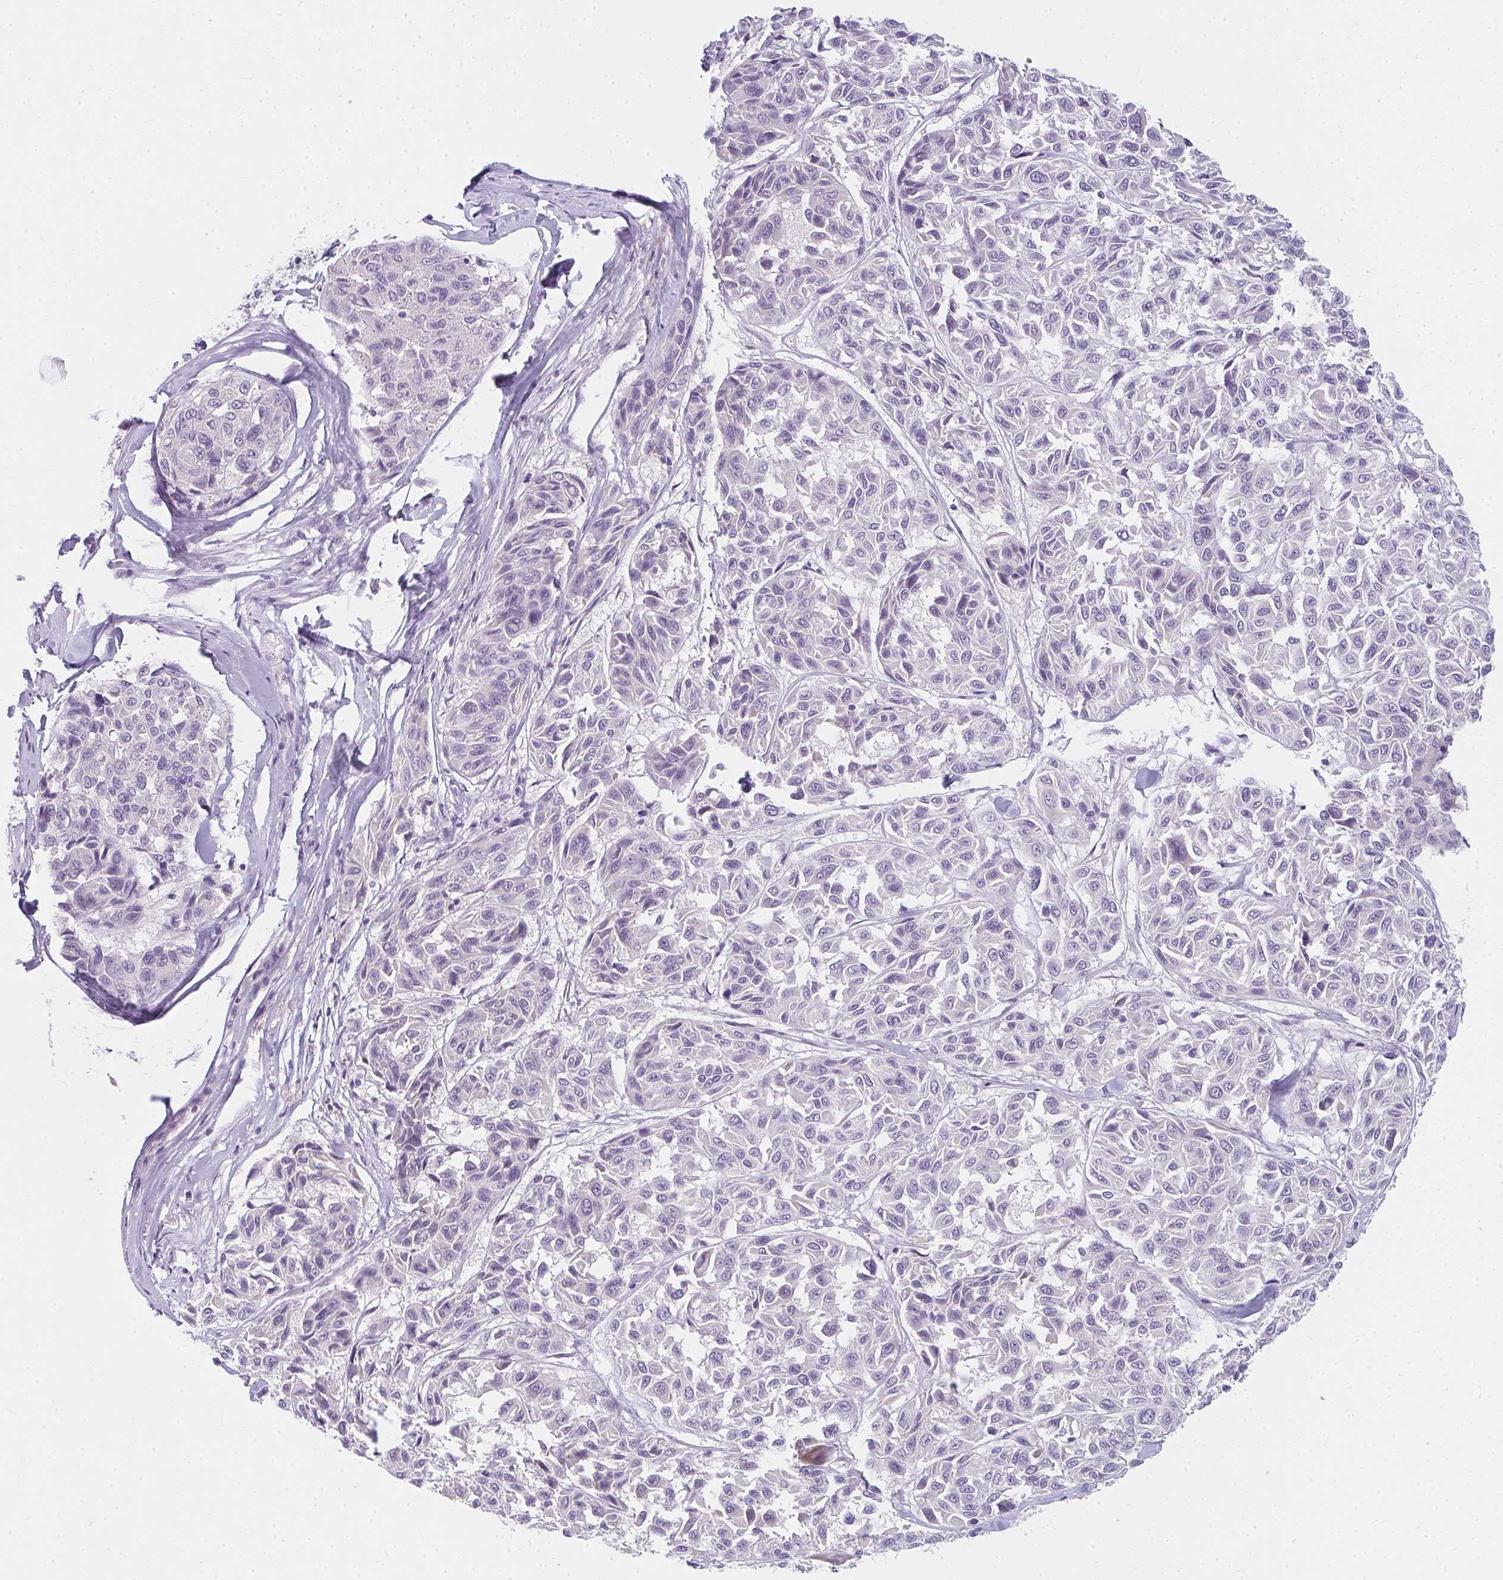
{"staining": {"intensity": "negative", "quantity": "none", "location": "none"}, "tissue": "melanoma", "cell_type": "Tumor cells", "image_type": "cancer", "snomed": [{"axis": "morphology", "description": "Malignant melanoma, NOS"}, {"axis": "topography", "description": "Skin"}], "caption": "Immunohistochemical staining of human malignant melanoma demonstrates no significant staining in tumor cells. (DAB (3,3'-diaminobenzidine) immunohistochemistry with hematoxylin counter stain).", "gene": "PPP1R3G", "patient": {"sex": "female", "age": 66}}